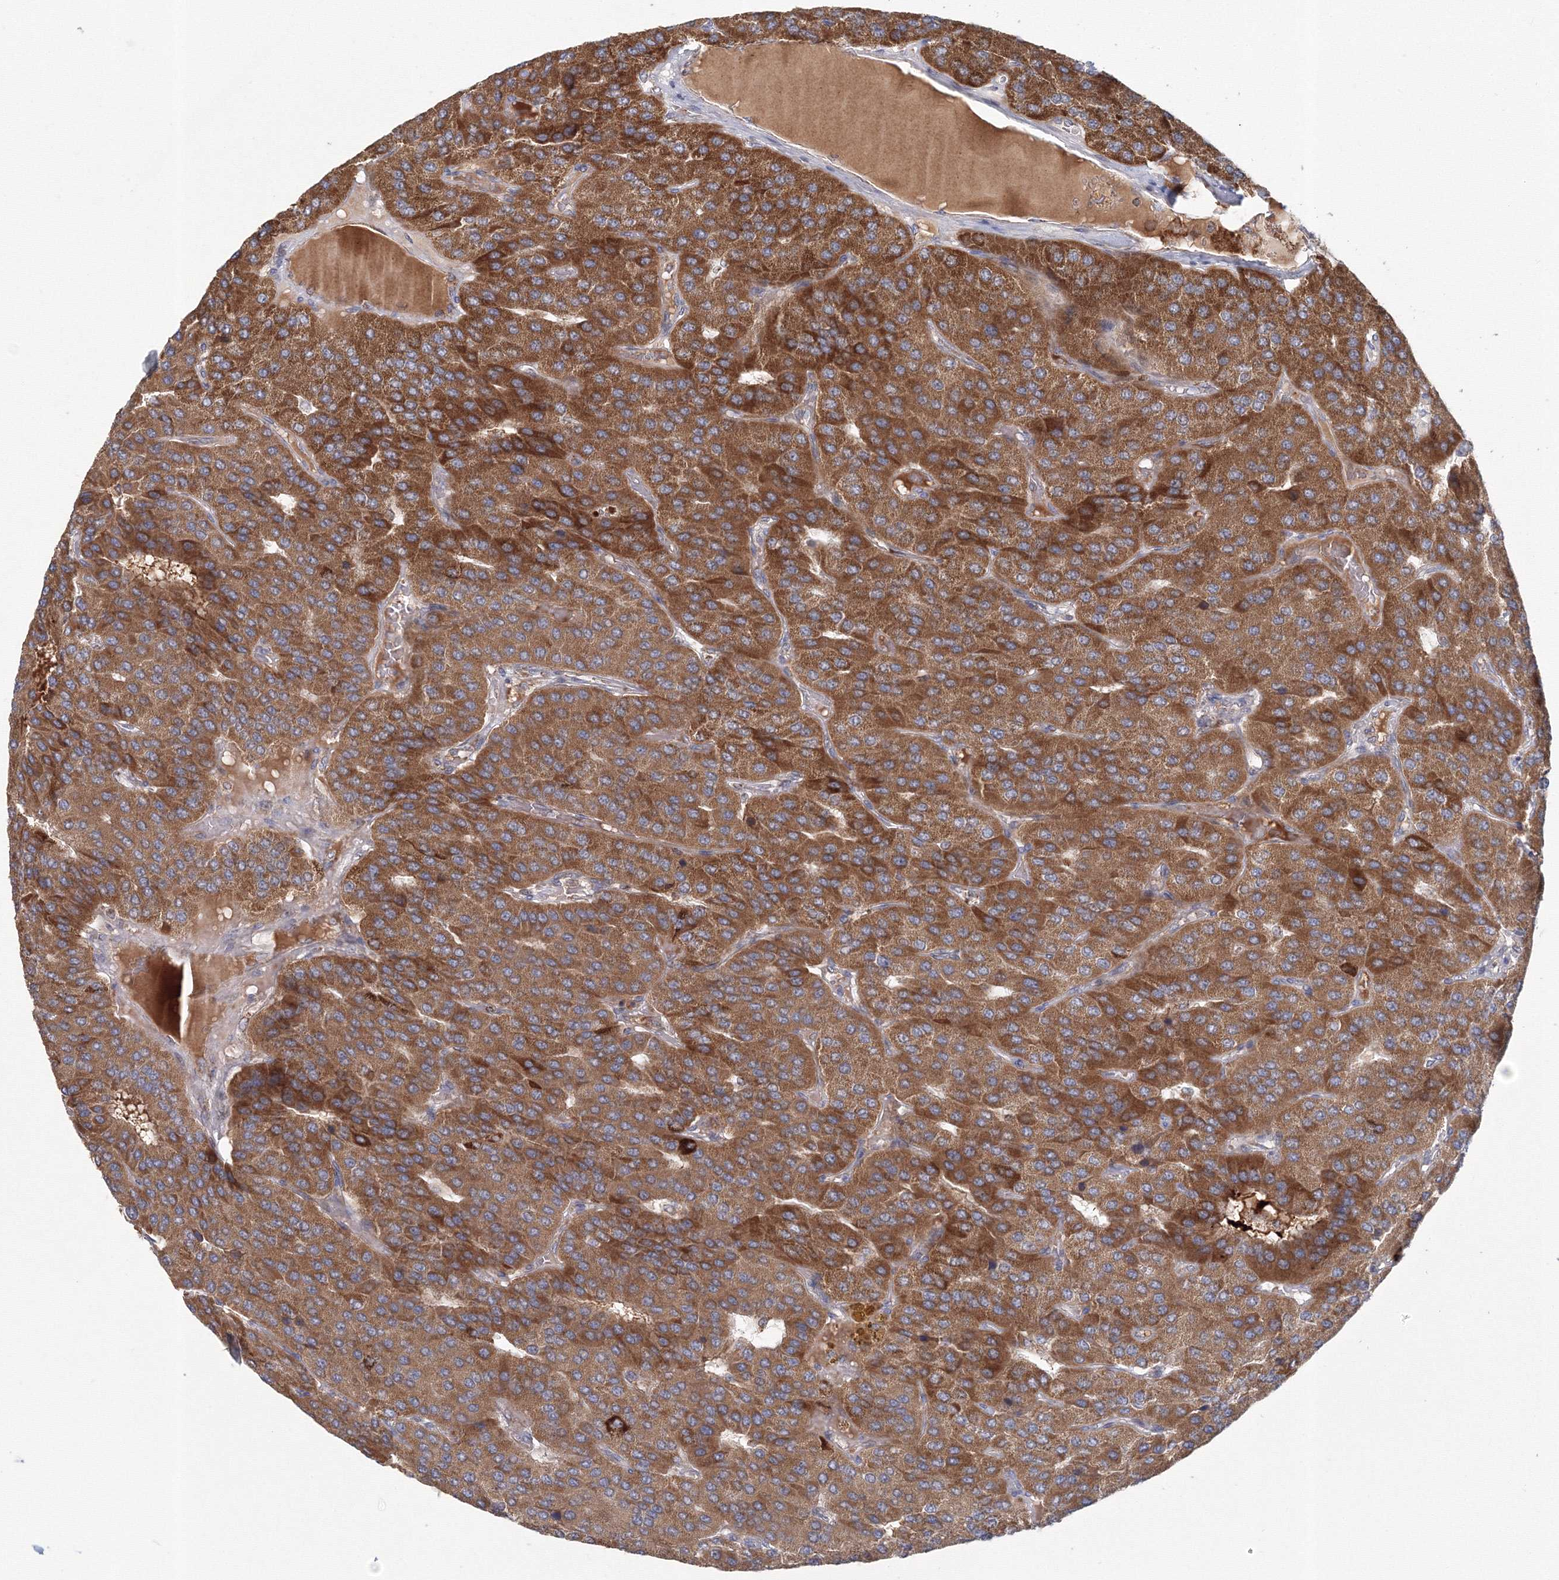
{"staining": {"intensity": "strong", "quantity": ">75%", "location": "cytoplasmic/membranous"}, "tissue": "parathyroid gland", "cell_type": "Glandular cells", "image_type": "normal", "snomed": [{"axis": "morphology", "description": "Normal tissue, NOS"}, {"axis": "morphology", "description": "Adenoma, NOS"}, {"axis": "topography", "description": "Parathyroid gland"}], "caption": "Immunohistochemical staining of normal human parathyroid gland reveals >75% levels of strong cytoplasmic/membranous protein positivity in about >75% of glandular cells. The staining was performed using DAB (3,3'-diaminobenzidine) to visualize the protein expression in brown, while the nuclei were stained in blue with hematoxylin (Magnification: 20x).", "gene": "GRPEL1", "patient": {"sex": "female", "age": 86}}